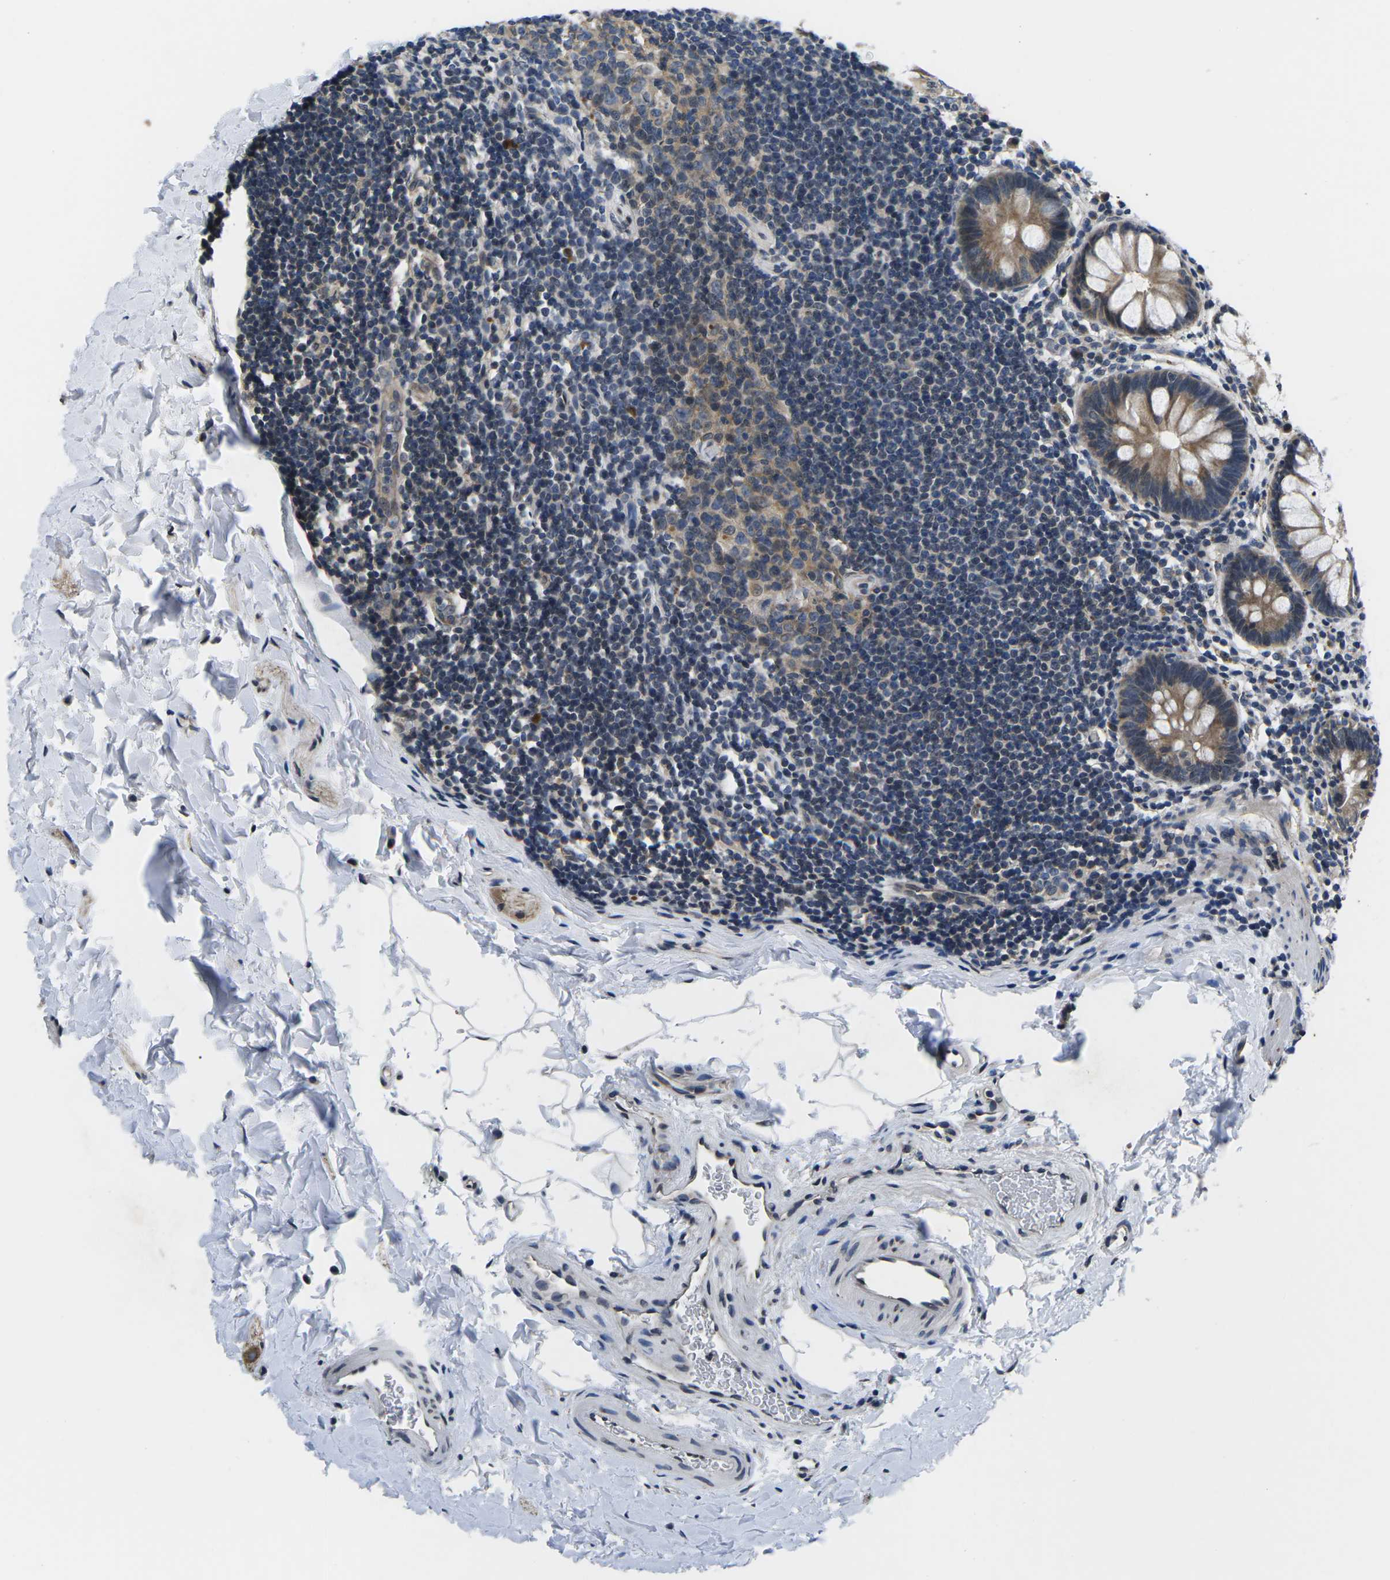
{"staining": {"intensity": "weak", "quantity": ">75%", "location": "cytoplasmic/membranous,nuclear"}, "tissue": "rectum", "cell_type": "Glandular cells", "image_type": "normal", "snomed": [{"axis": "morphology", "description": "Normal tissue, NOS"}, {"axis": "topography", "description": "Rectum"}], "caption": "A low amount of weak cytoplasmic/membranous,nuclear positivity is seen in approximately >75% of glandular cells in normal rectum.", "gene": "SNX10", "patient": {"sex": "female", "age": 24}}